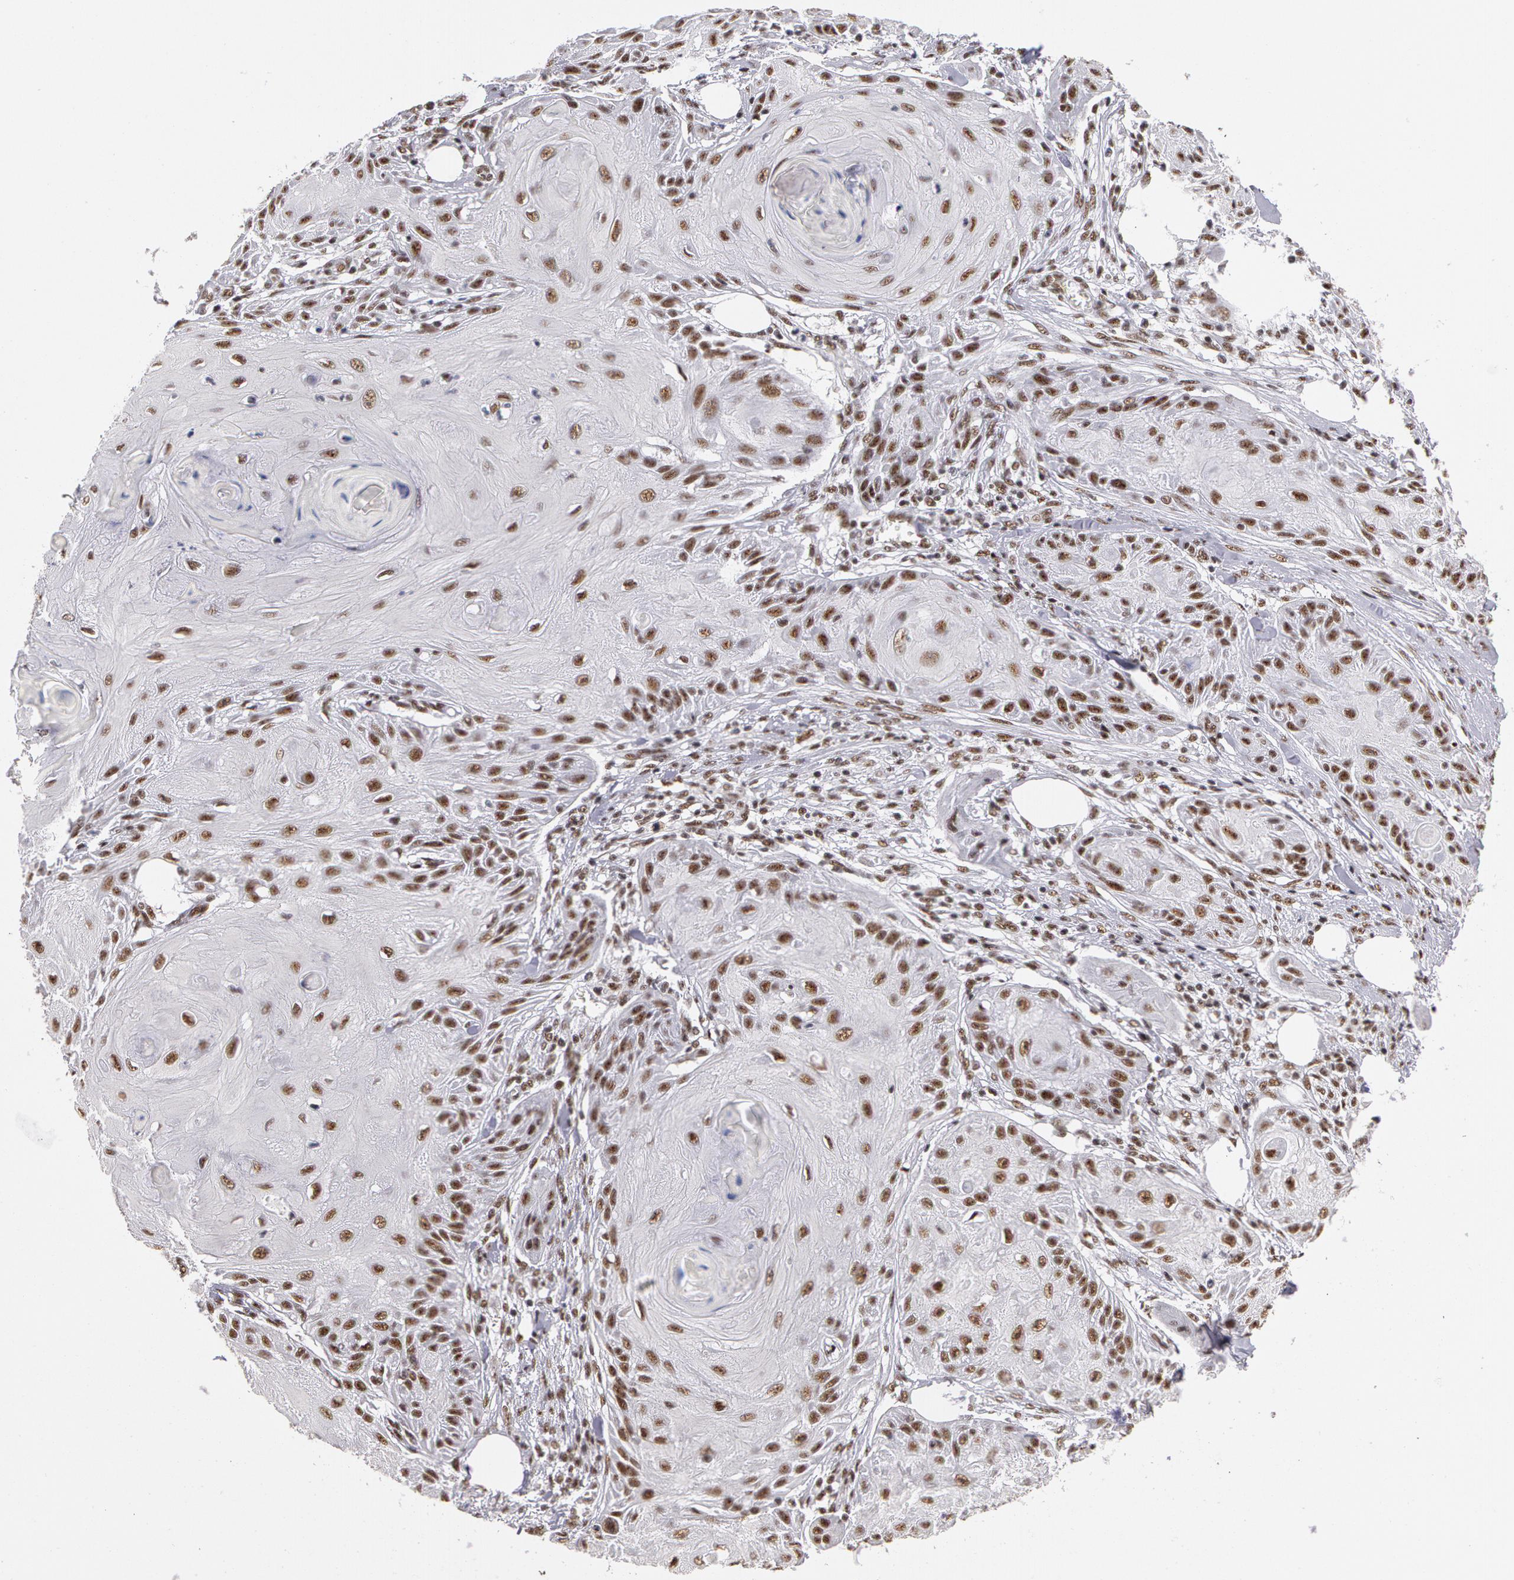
{"staining": {"intensity": "moderate", "quantity": ">75%", "location": "nuclear"}, "tissue": "skin cancer", "cell_type": "Tumor cells", "image_type": "cancer", "snomed": [{"axis": "morphology", "description": "Squamous cell carcinoma, NOS"}, {"axis": "topography", "description": "Skin"}], "caption": "Skin cancer stained with a protein marker shows moderate staining in tumor cells.", "gene": "PNN", "patient": {"sex": "female", "age": 88}}